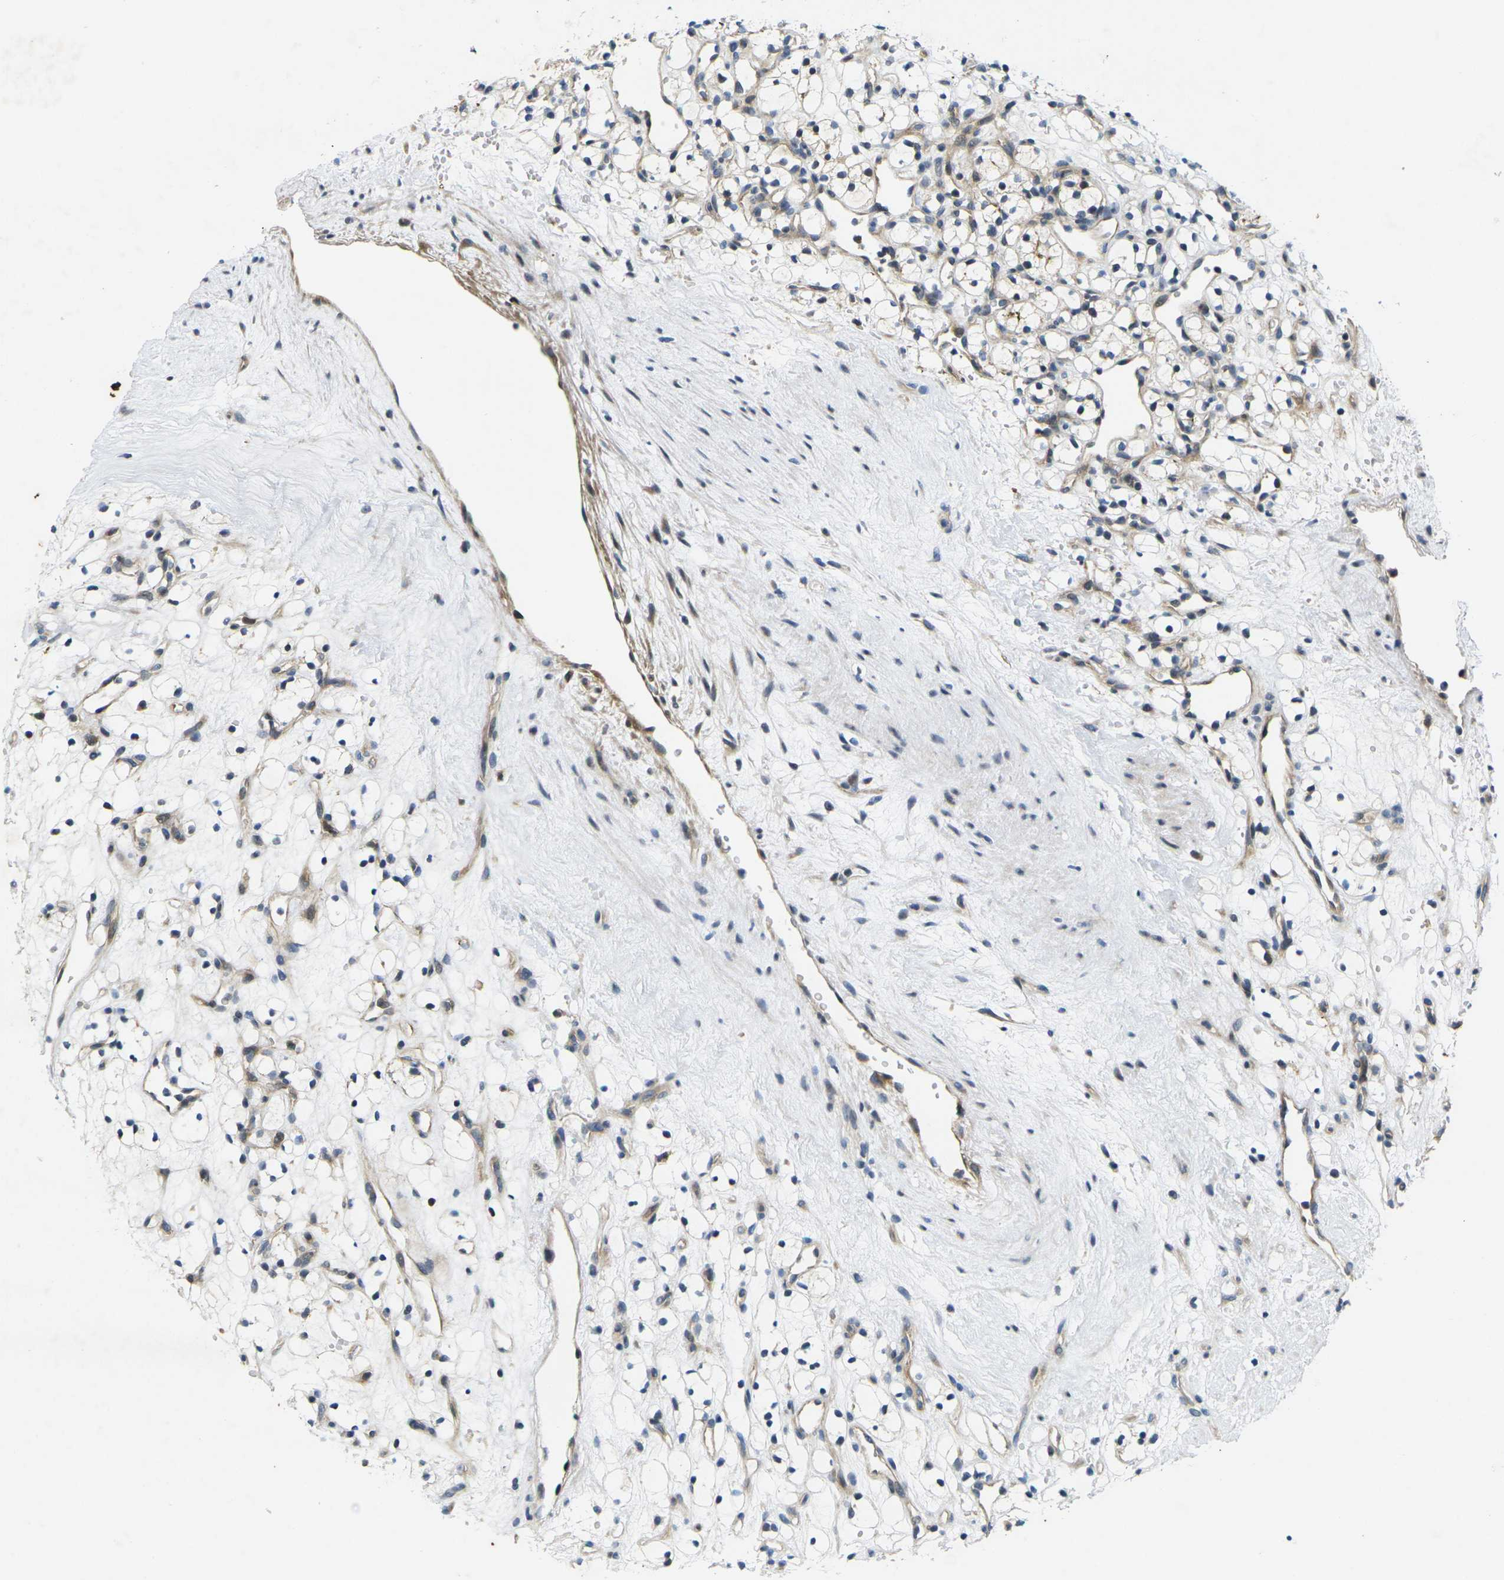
{"staining": {"intensity": "weak", "quantity": "<25%", "location": "cytoplasmic/membranous"}, "tissue": "renal cancer", "cell_type": "Tumor cells", "image_type": "cancer", "snomed": [{"axis": "morphology", "description": "Adenocarcinoma, NOS"}, {"axis": "topography", "description": "Kidney"}], "caption": "This is an immunohistochemistry photomicrograph of adenocarcinoma (renal). There is no positivity in tumor cells.", "gene": "ROBO2", "patient": {"sex": "female", "age": 60}}